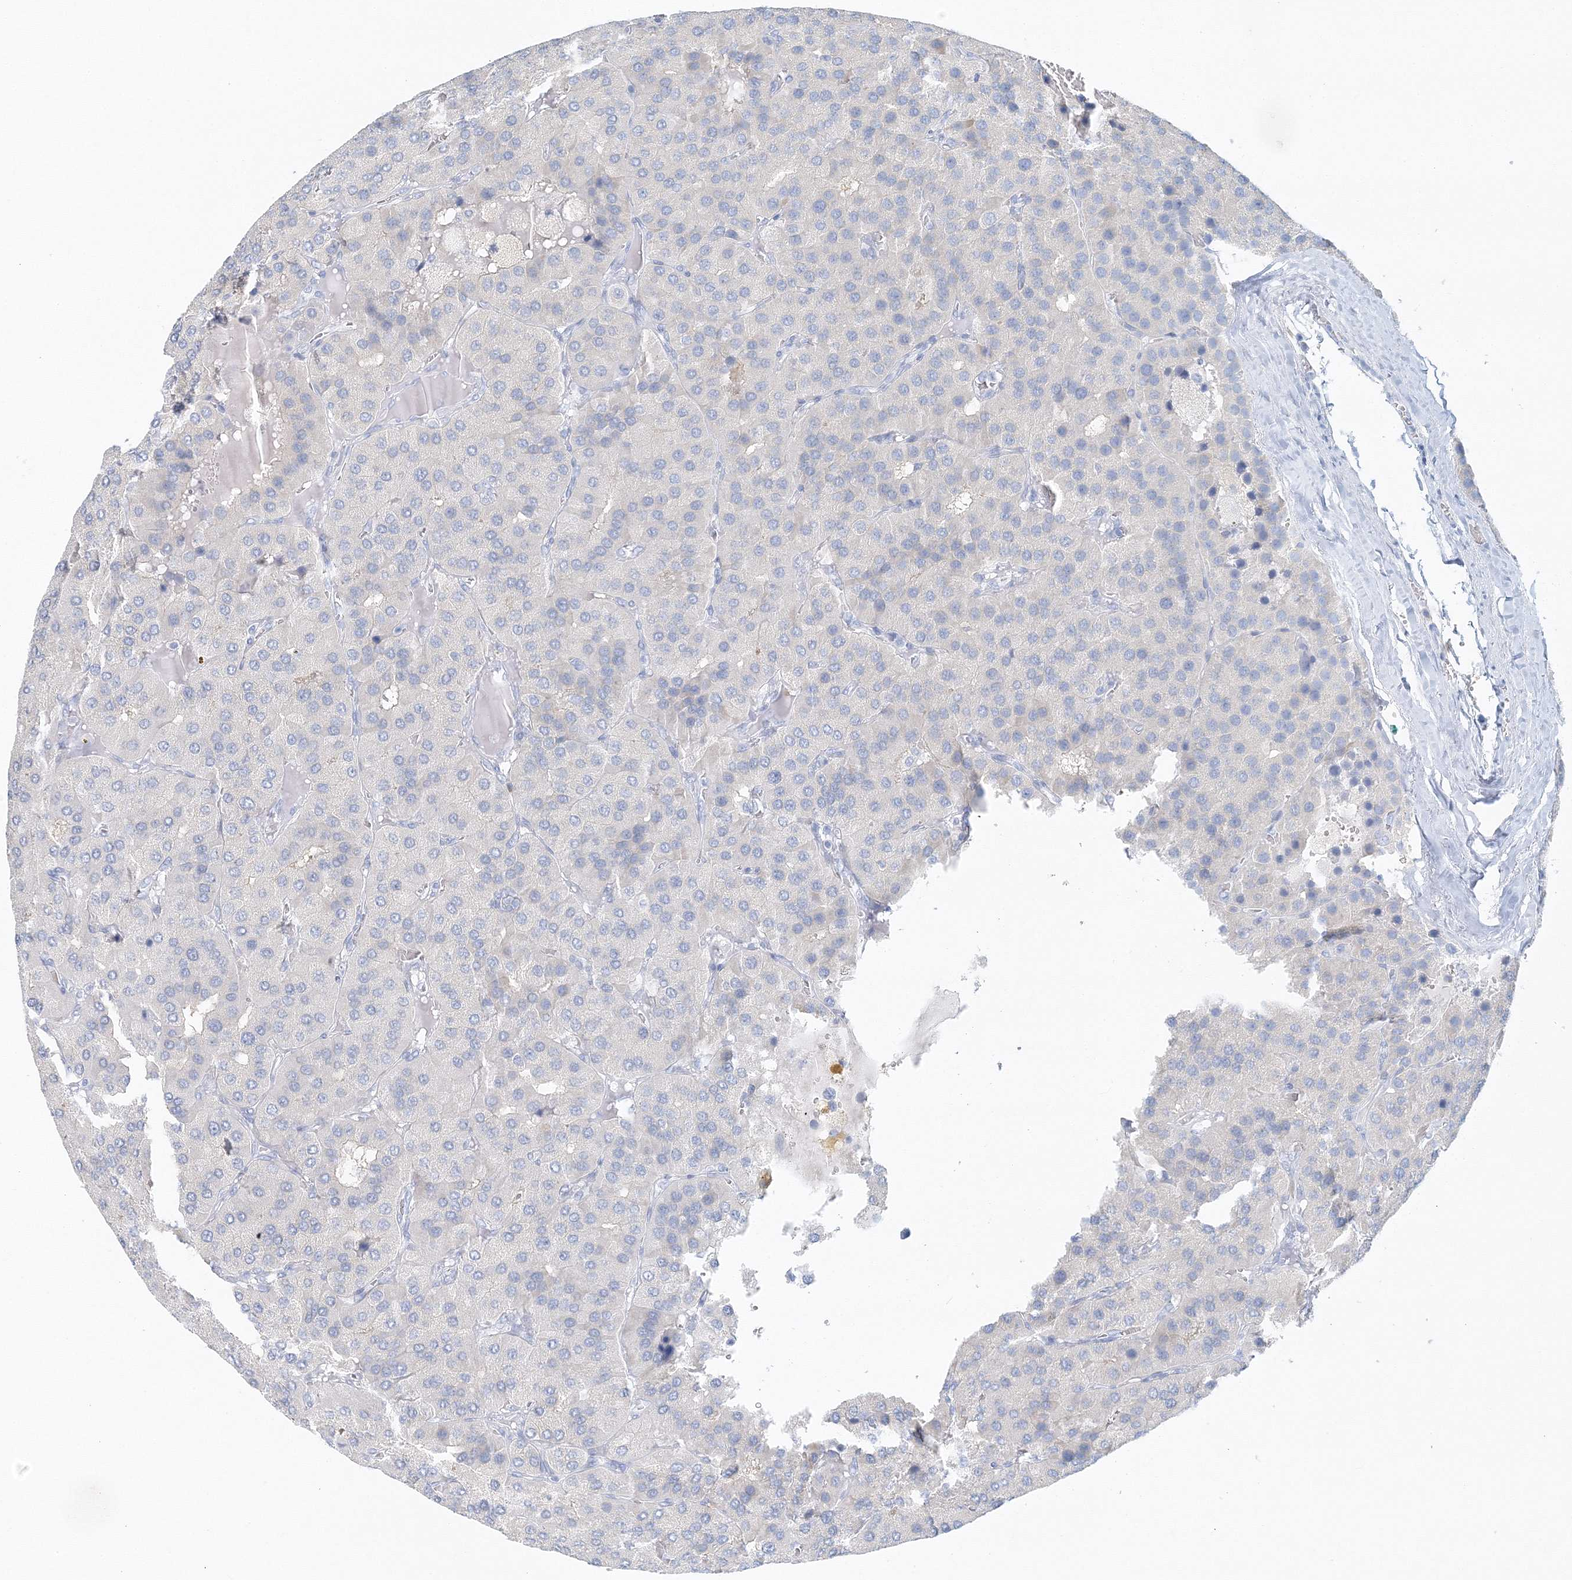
{"staining": {"intensity": "negative", "quantity": "none", "location": "none"}, "tissue": "parathyroid gland", "cell_type": "Glandular cells", "image_type": "normal", "snomed": [{"axis": "morphology", "description": "Normal tissue, NOS"}, {"axis": "morphology", "description": "Adenoma, NOS"}, {"axis": "topography", "description": "Parathyroid gland"}], "caption": "This photomicrograph is of normal parathyroid gland stained with immunohistochemistry (IHC) to label a protein in brown with the nuclei are counter-stained blue. There is no expression in glandular cells.", "gene": "VILL", "patient": {"sex": "female", "age": 86}}